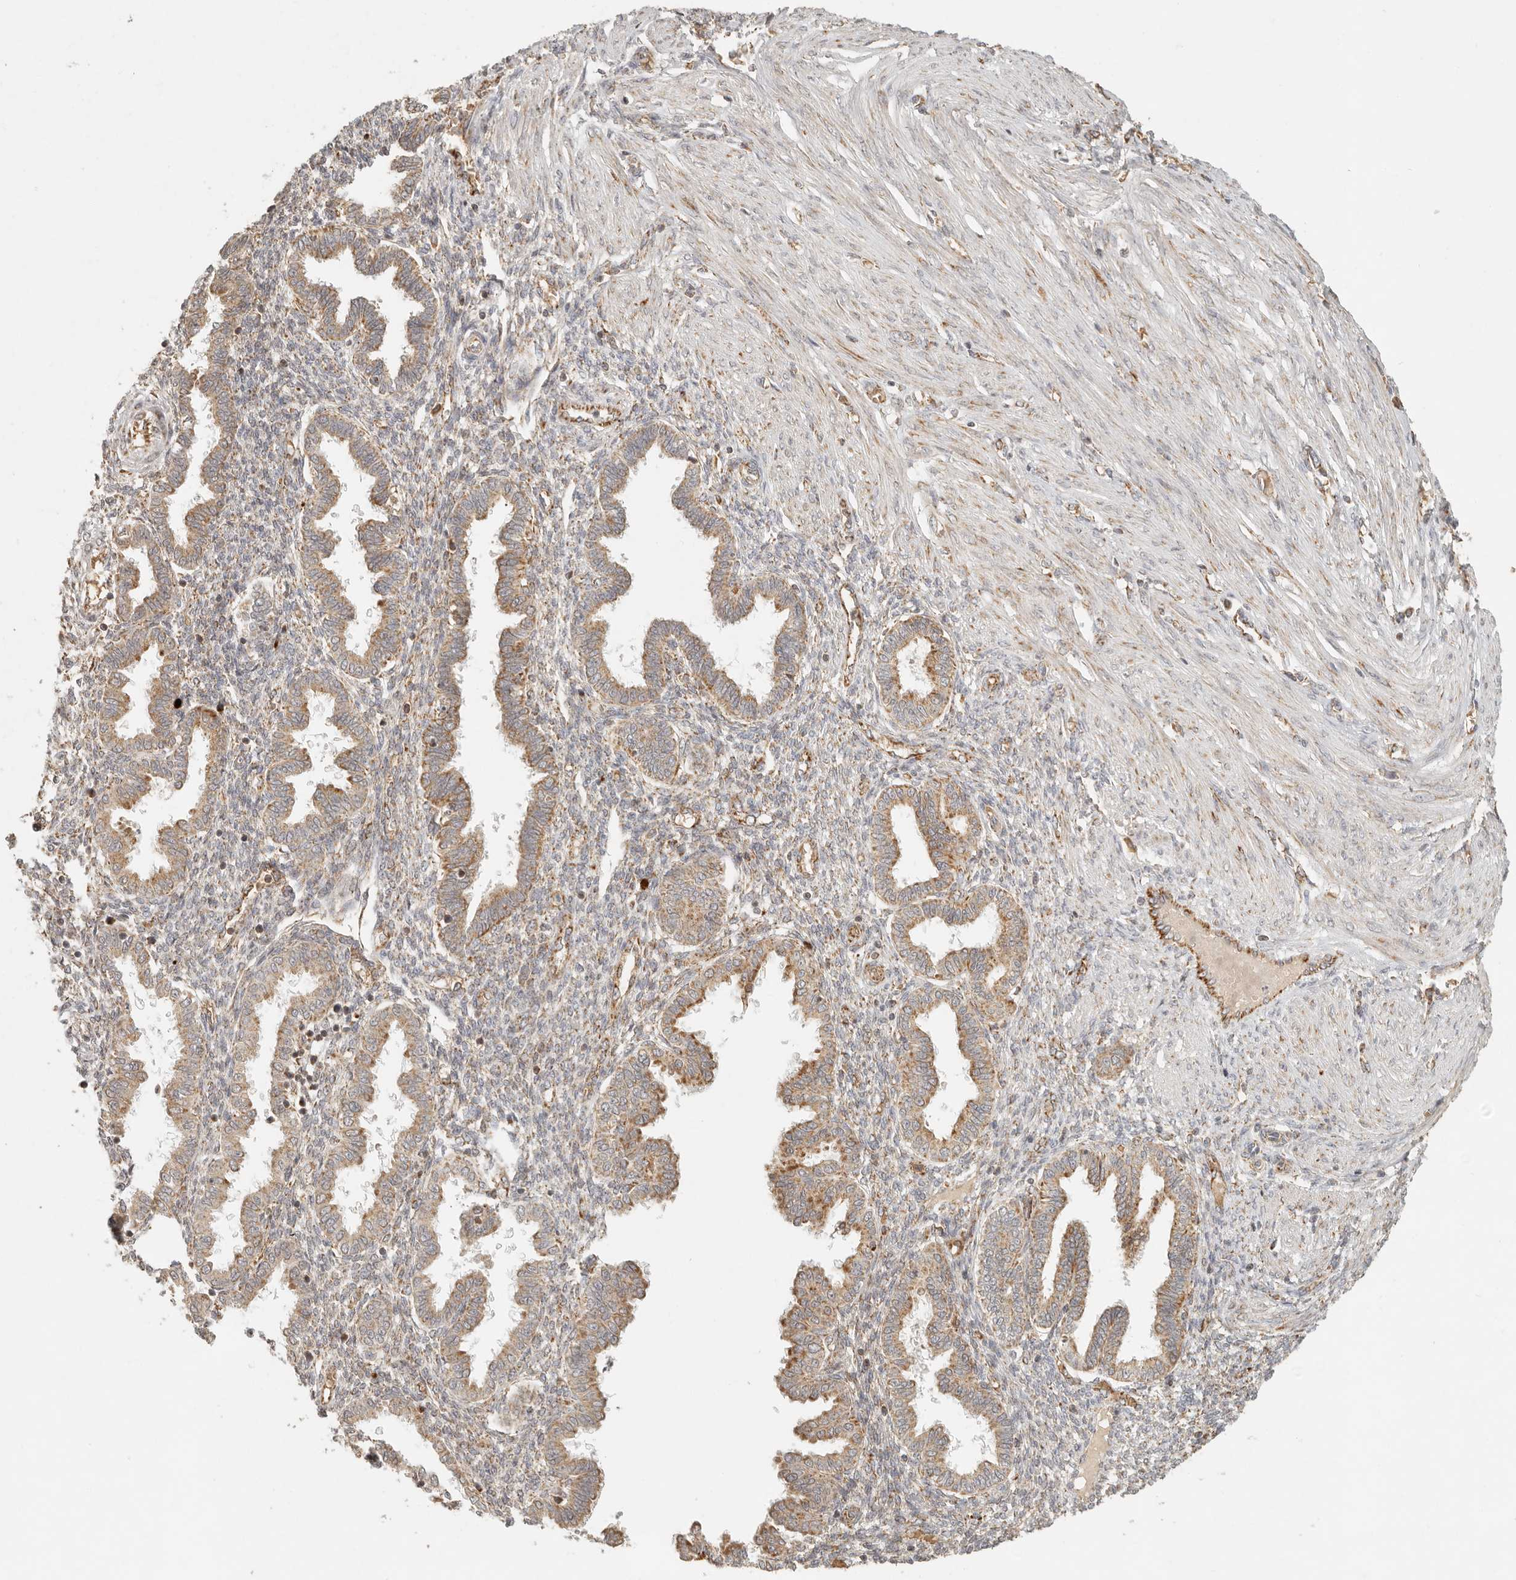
{"staining": {"intensity": "weak", "quantity": "25%-75%", "location": "cytoplasmic/membranous"}, "tissue": "endometrium", "cell_type": "Cells in endometrial stroma", "image_type": "normal", "snomed": [{"axis": "morphology", "description": "Normal tissue, NOS"}, {"axis": "topography", "description": "Endometrium"}], "caption": "Protein expression by immunohistochemistry (IHC) shows weak cytoplasmic/membranous staining in about 25%-75% of cells in endometrial stroma in normal endometrium.", "gene": "MRPL55", "patient": {"sex": "female", "age": 33}}